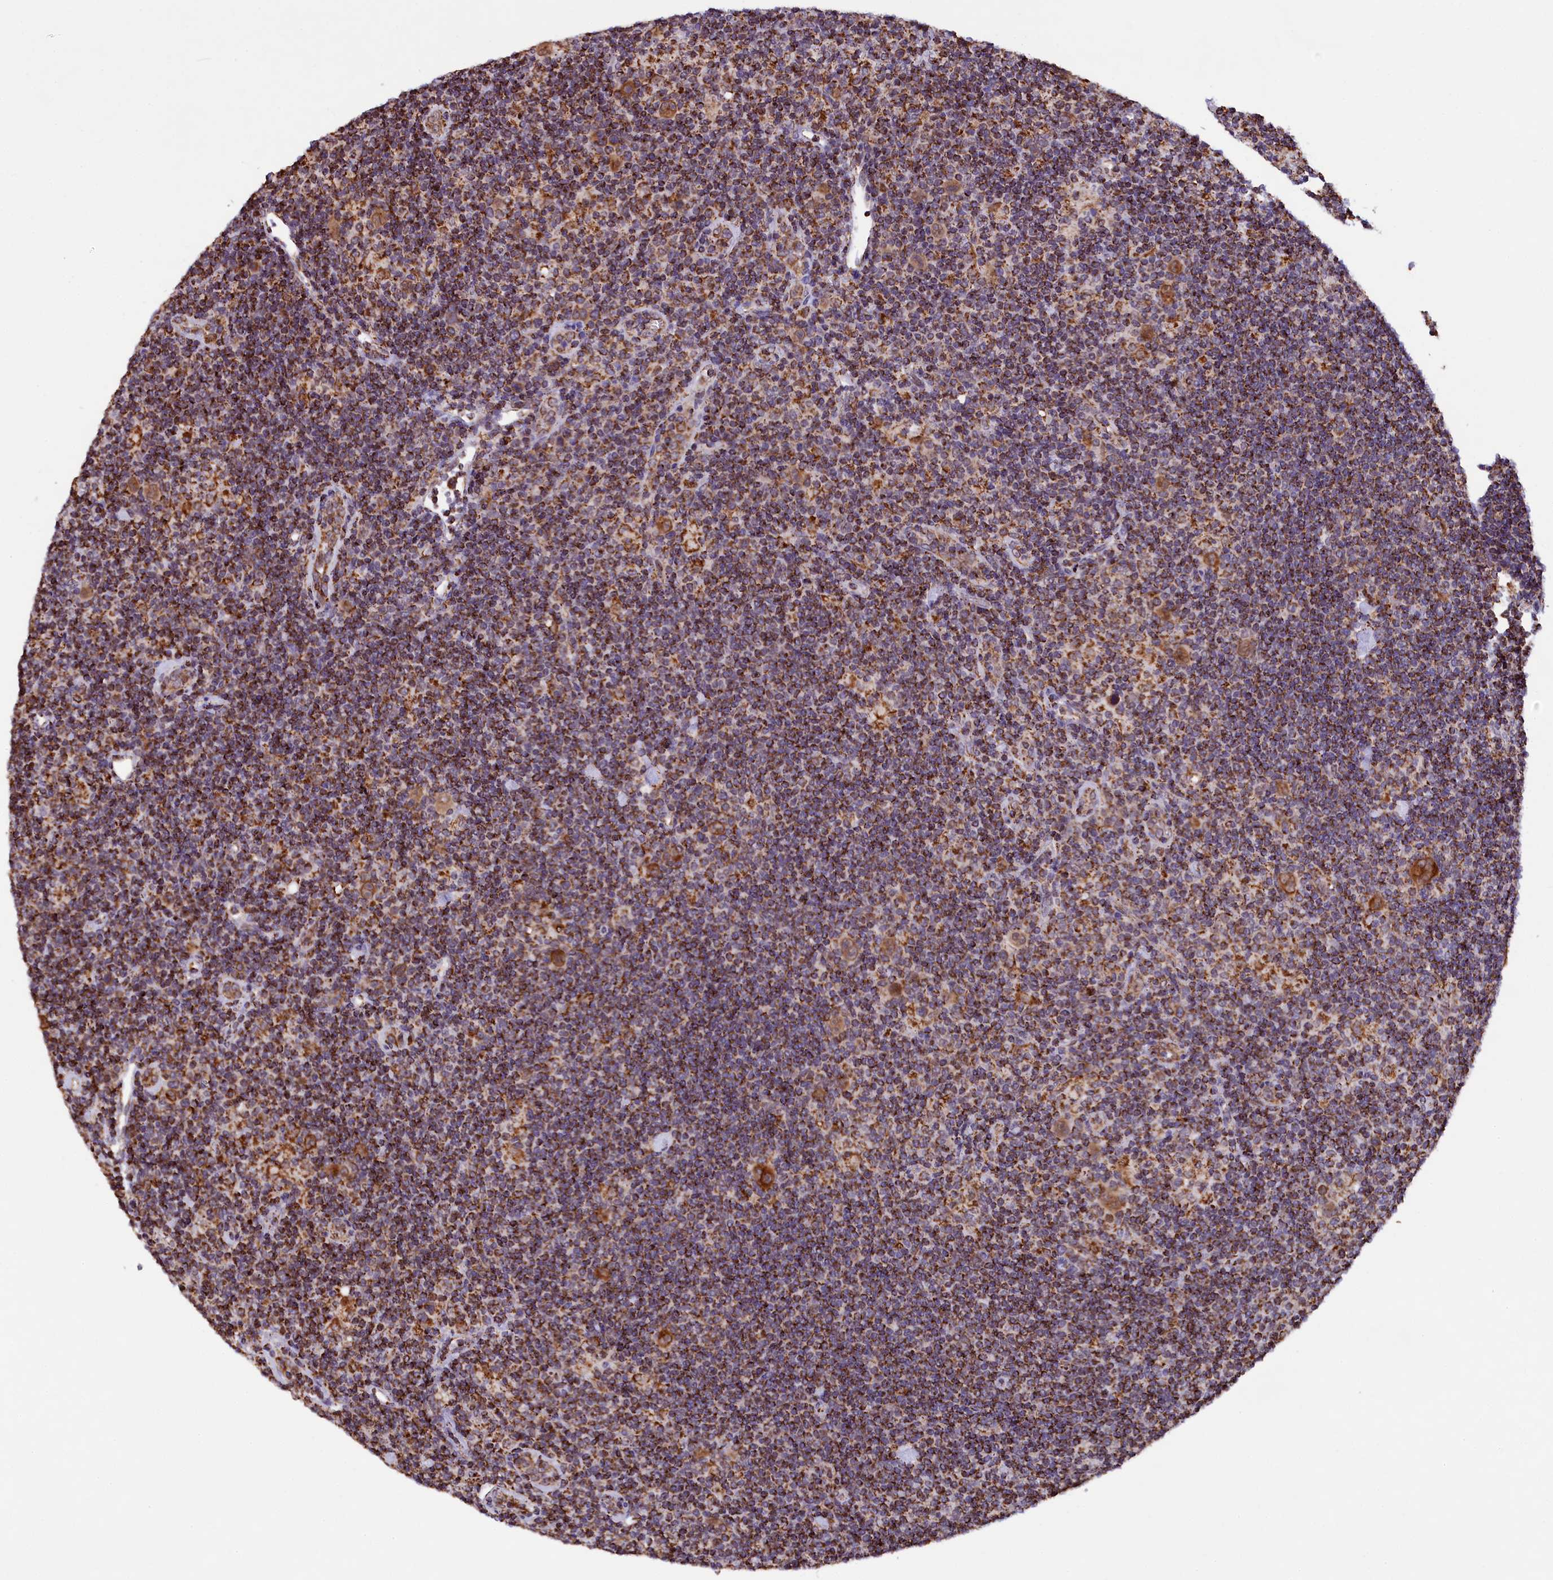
{"staining": {"intensity": "moderate", "quantity": ">75%", "location": "cytoplasmic/membranous"}, "tissue": "lymphoma", "cell_type": "Tumor cells", "image_type": "cancer", "snomed": [{"axis": "morphology", "description": "Hodgkin's disease, NOS"}, {"axis": "topography", "description": "Lymph node"}], "caption": "There is medium levels of moderate cytoplasmic/membranous positivity in tumor cells of Hodgkin's disease, as demonstrated by immunohistochemical staining (brown color).", "gene": "KLC2", "patient": {"sex": "female", "age": 57}}